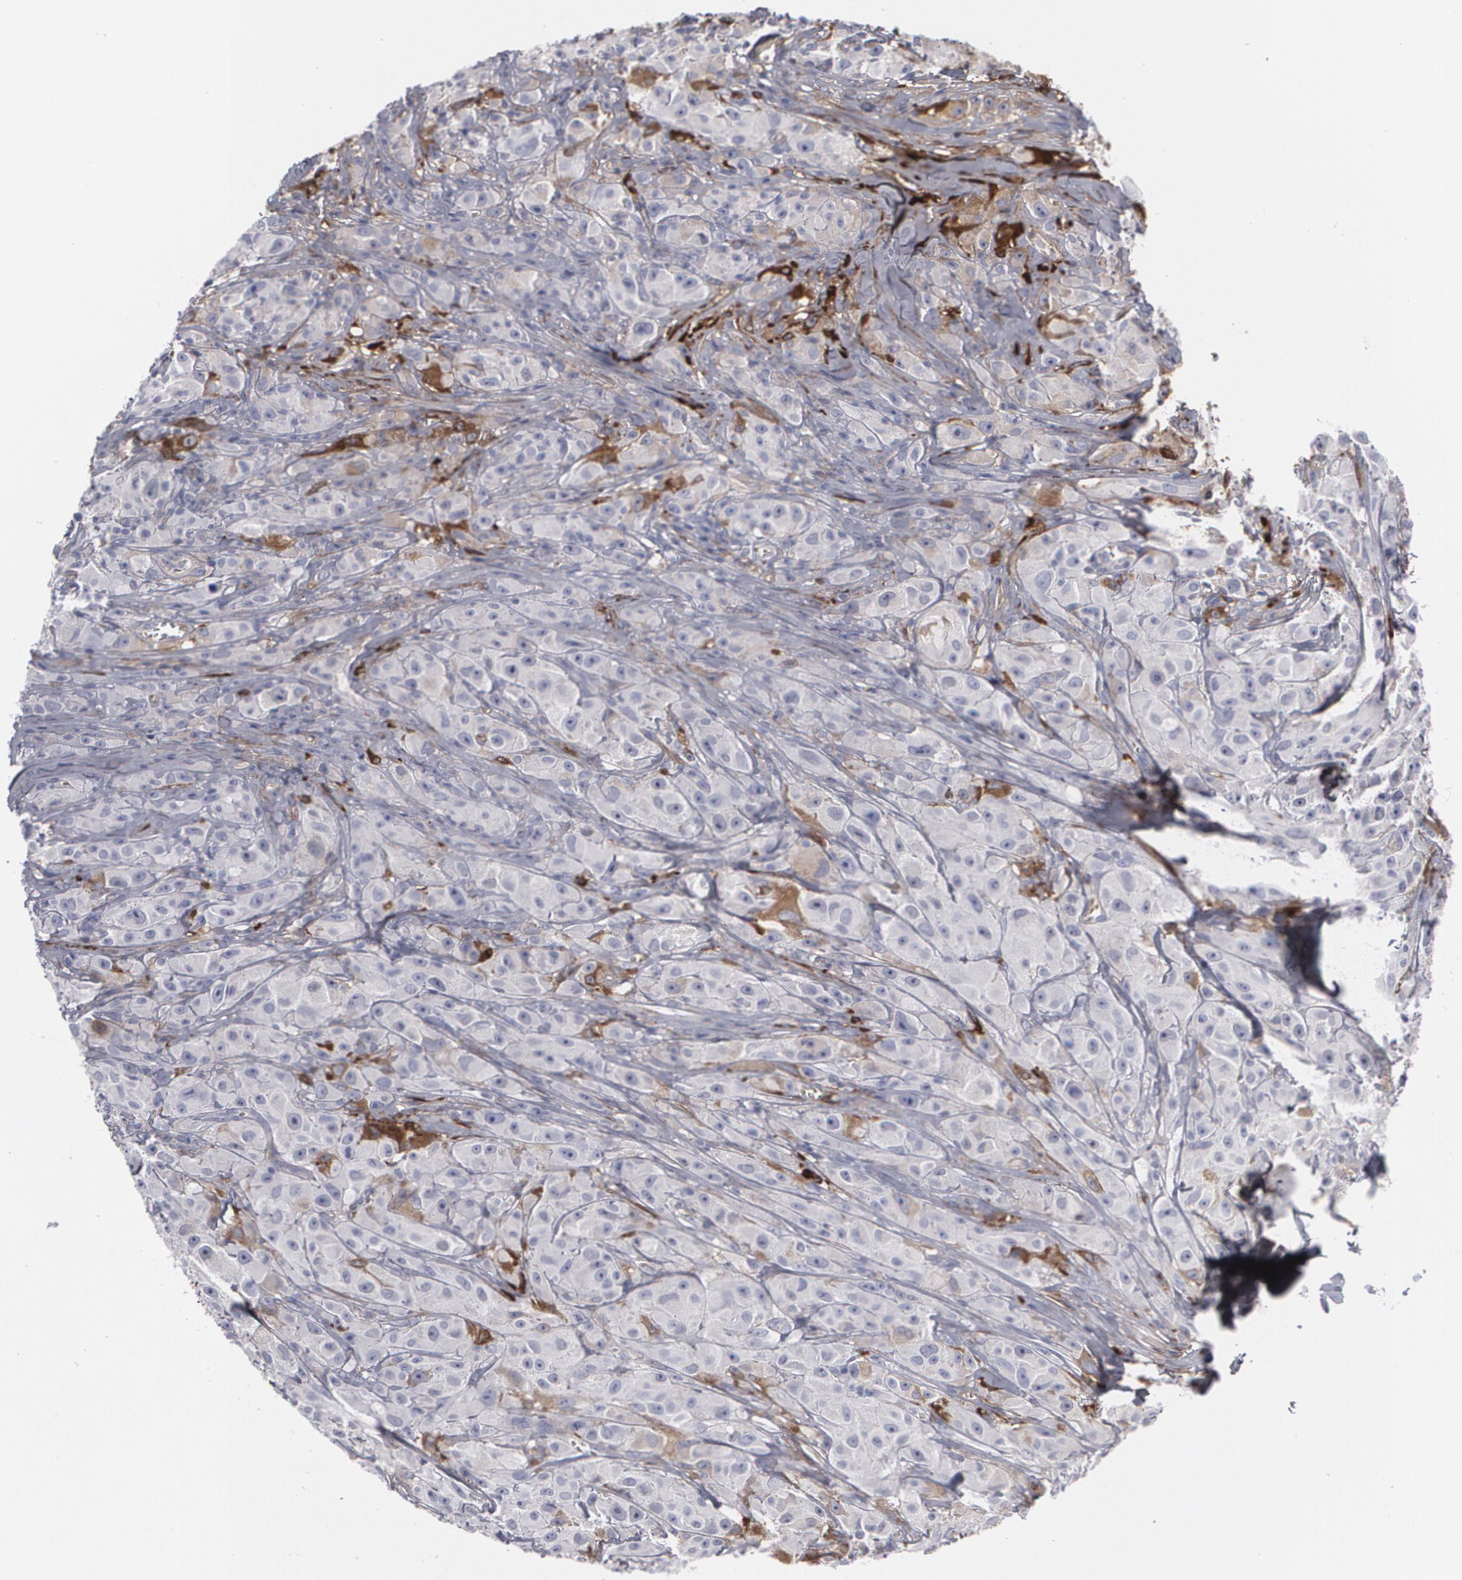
{"staining": {"intensity": "negative", "quantity": "none", "location": "none"}, "tissue": "melanoma", "cell_type": "Tumor cells", "image_type": "cancer", "snomed": [{"axis": "morphology", "description": "Malignant melanoma, NOS"}, {"axis": "topography", "description": "Skin"}], "caption": "This is an IHC micrograph of melanoma. There is no positivity in tumor cells.", "gene": "LRG1", "patient": {"sex": "male", "age": 56}}